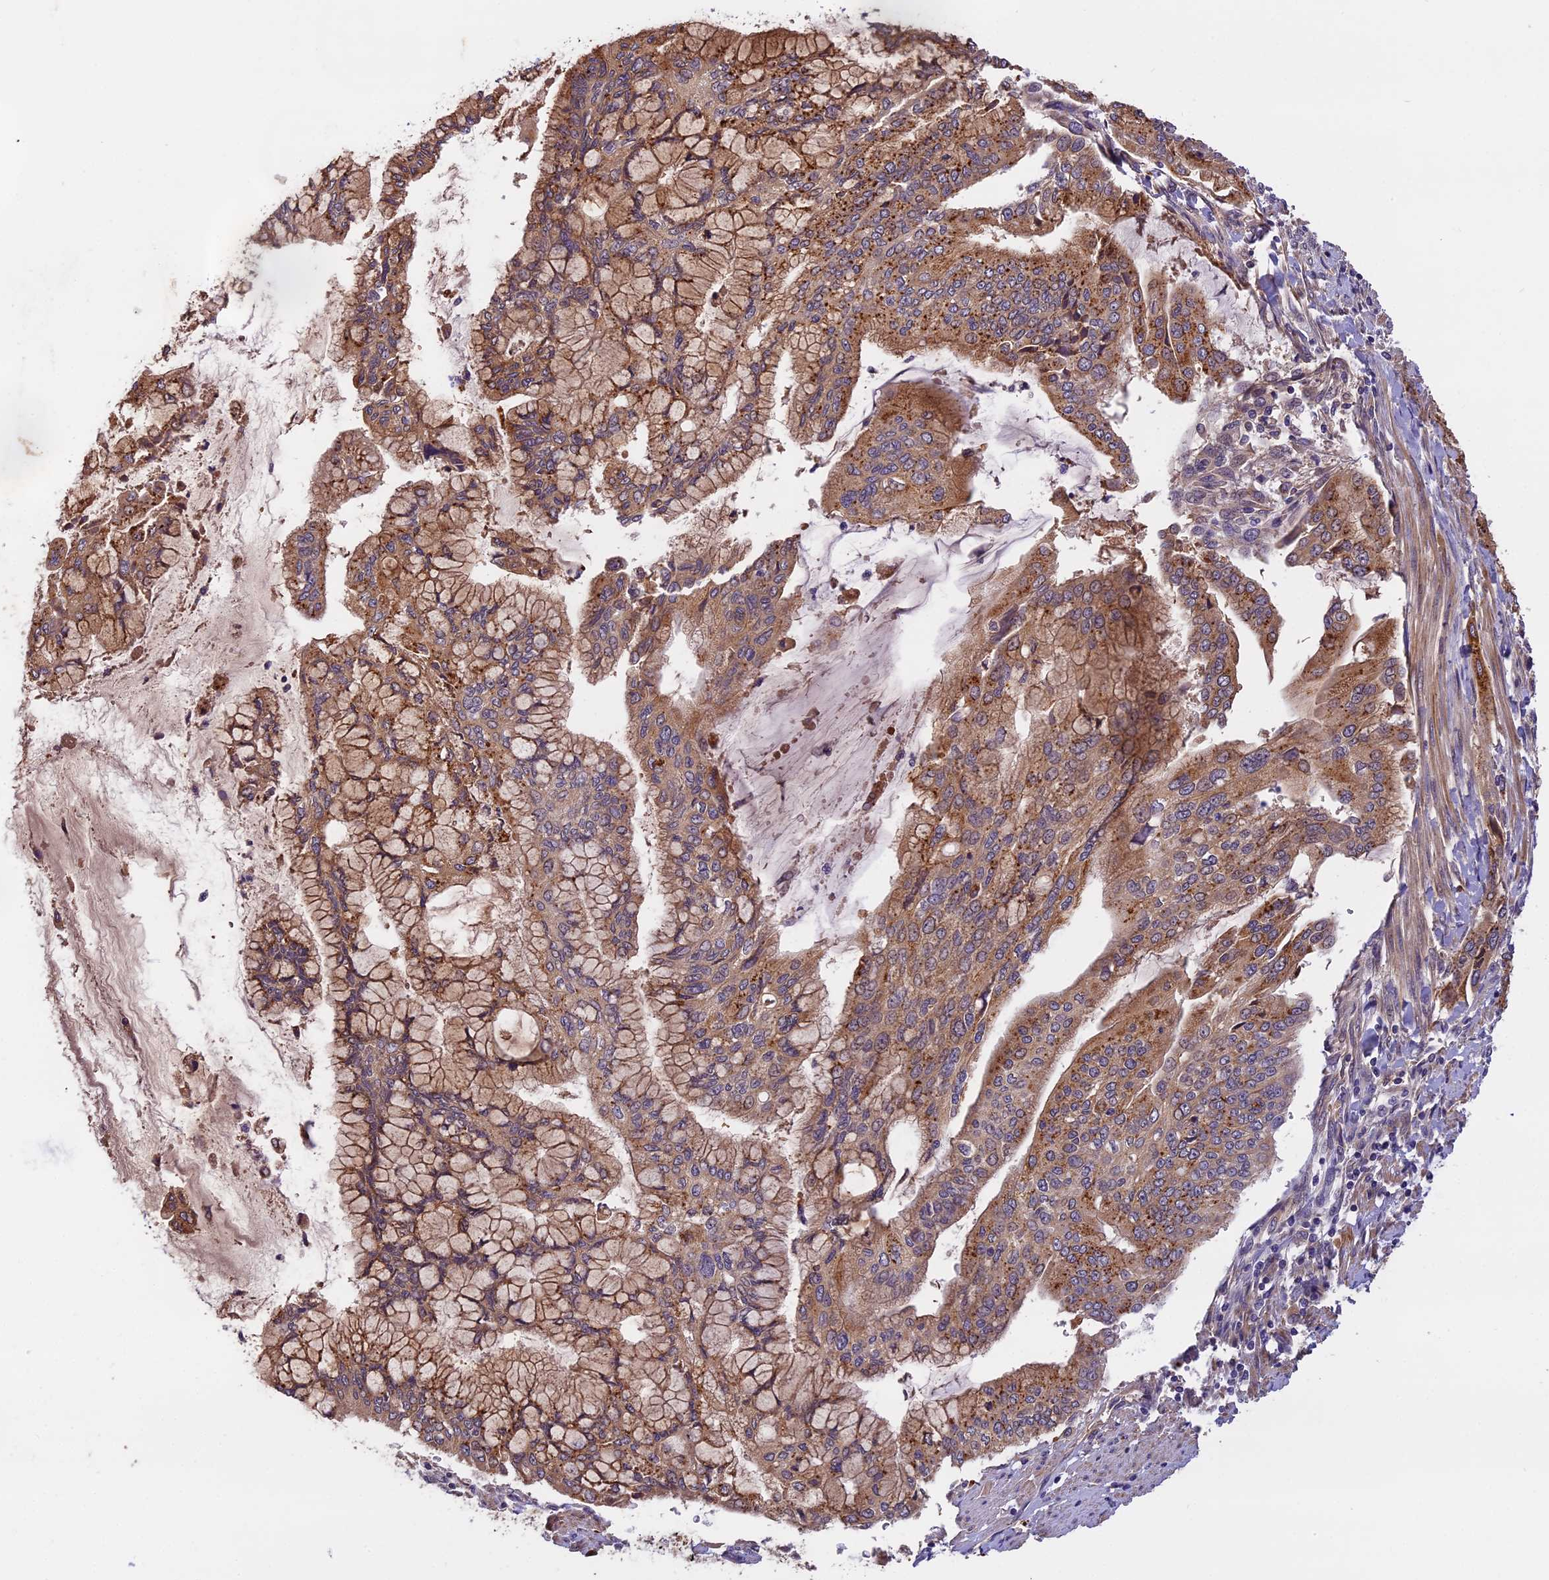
{"staining": {"intensity": "moderate", "quantity": ">75%", "location": "cytoplasmic/membranous"}, "tissue": "pancreatic cancer", "cell_type": "Tumor cells", "image_type": "cancer", "snomed": [{"axis": "morphology", "description": "Adenocarcinoma, NOS"}, {"axis": "topography", "description": "Pancreas"}], "caption": "An immunohistochemistry micrograph of tumor tissue is shown. Protein staining in brown labels moderate cytoplasmic/membranous positivity in pancreatic adenocarcinoma within tumor cells.", "gene": "COPE", "patient": {"sex": "male", "age": 46}}